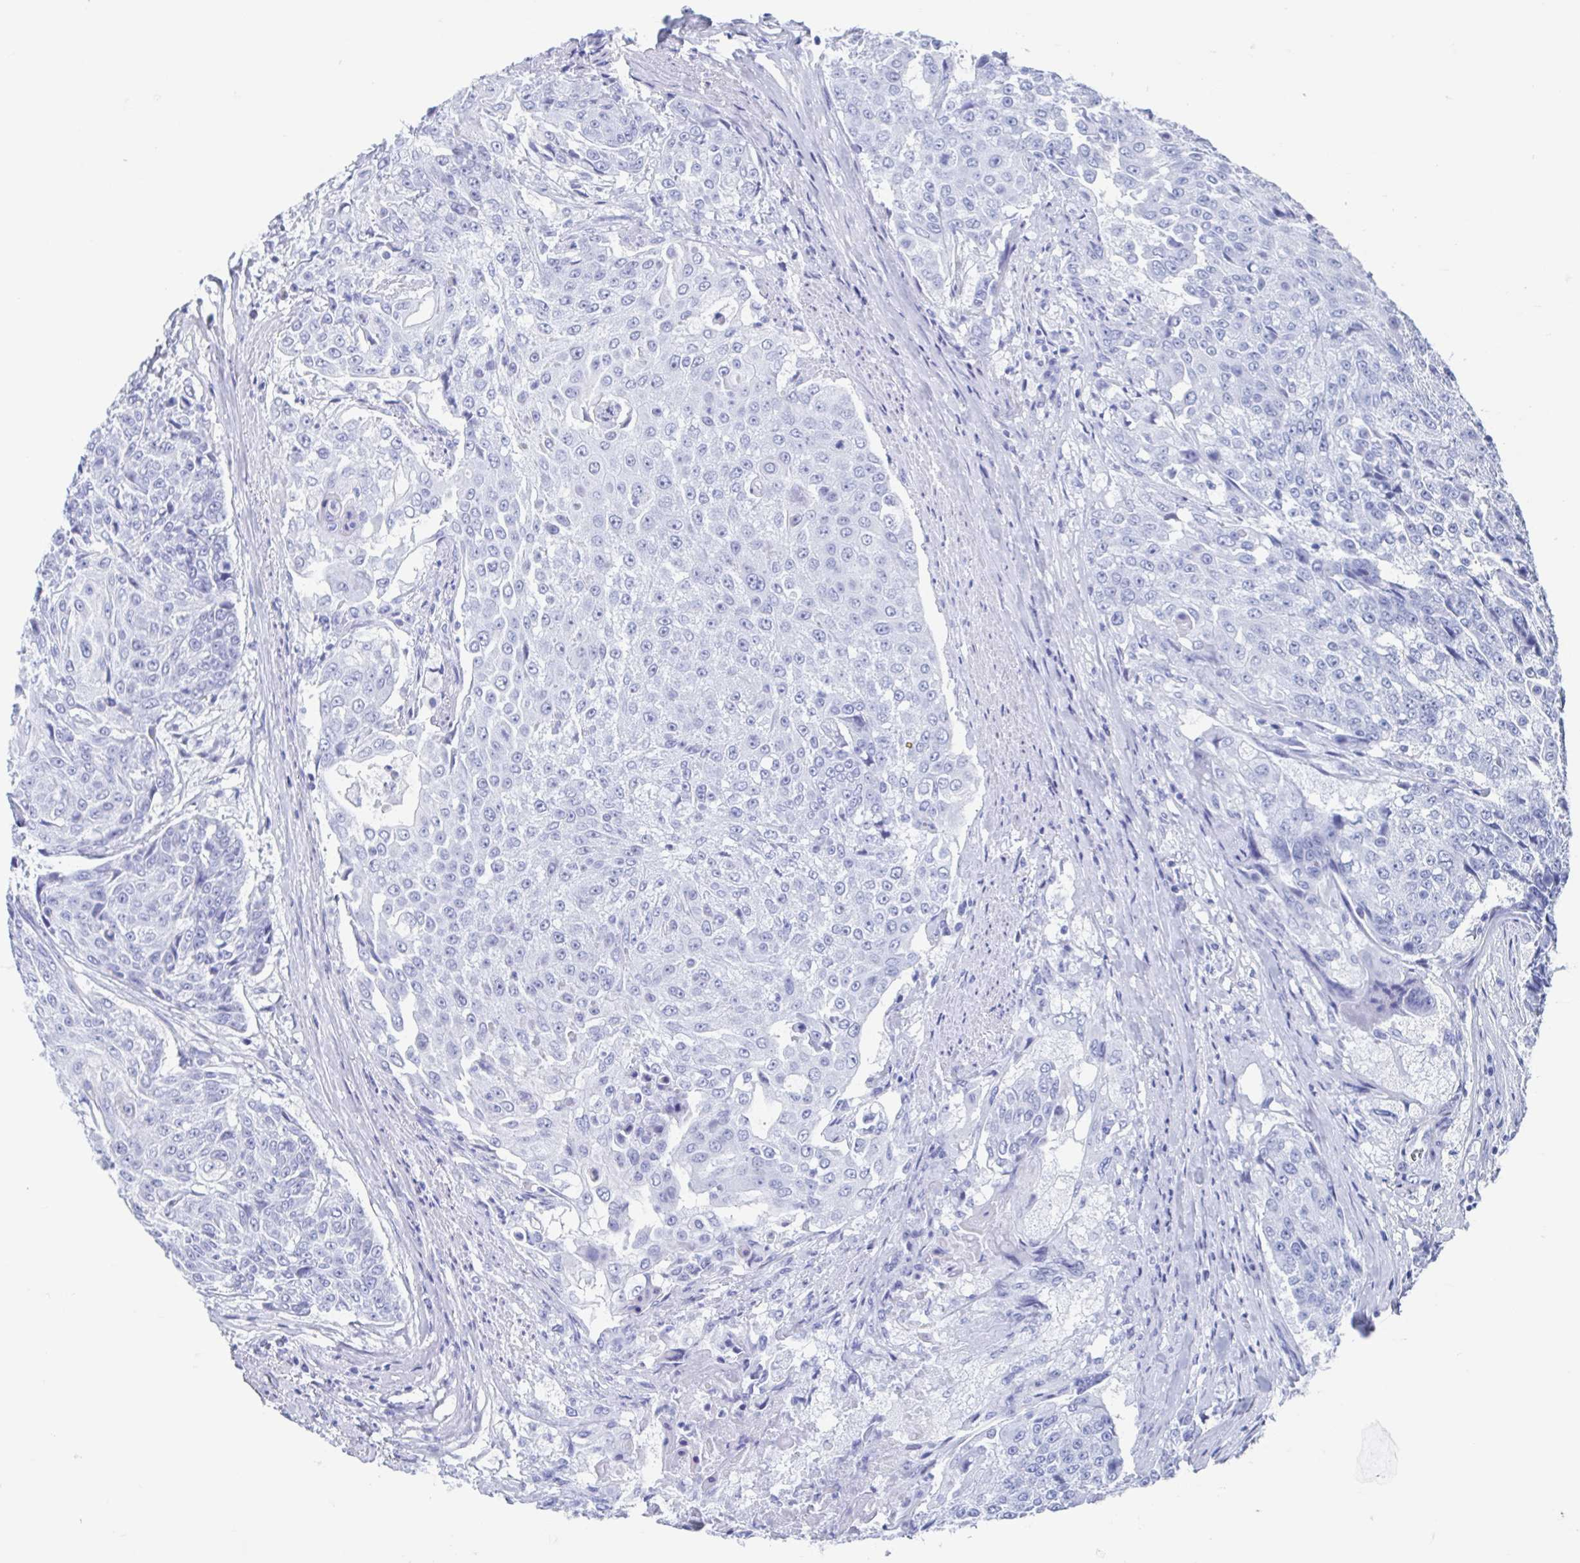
{"staining": {"intensity": "negative", "quantity": "none", "location": "none"}, "tissue": "urothelial cancer", "cell_type": "Tumor cells", "image_type": "cancer", "snomed": [{"axis": "morphology", "description": "Urothelial carcinoma, High grade"}, {"axis": "topography", "description": "Urinary bladder"}], "caption": "Immunohistochemistry photomicrograph of neoplastic tissue: human urothelial cancer stained with DAB displays no significant protein staining in tumor cells. (DAB immunohistochemistry with hematoxylin counter stain).", "gene": "HDGFL1", "patient": {"sex": "female", "age": 63}}